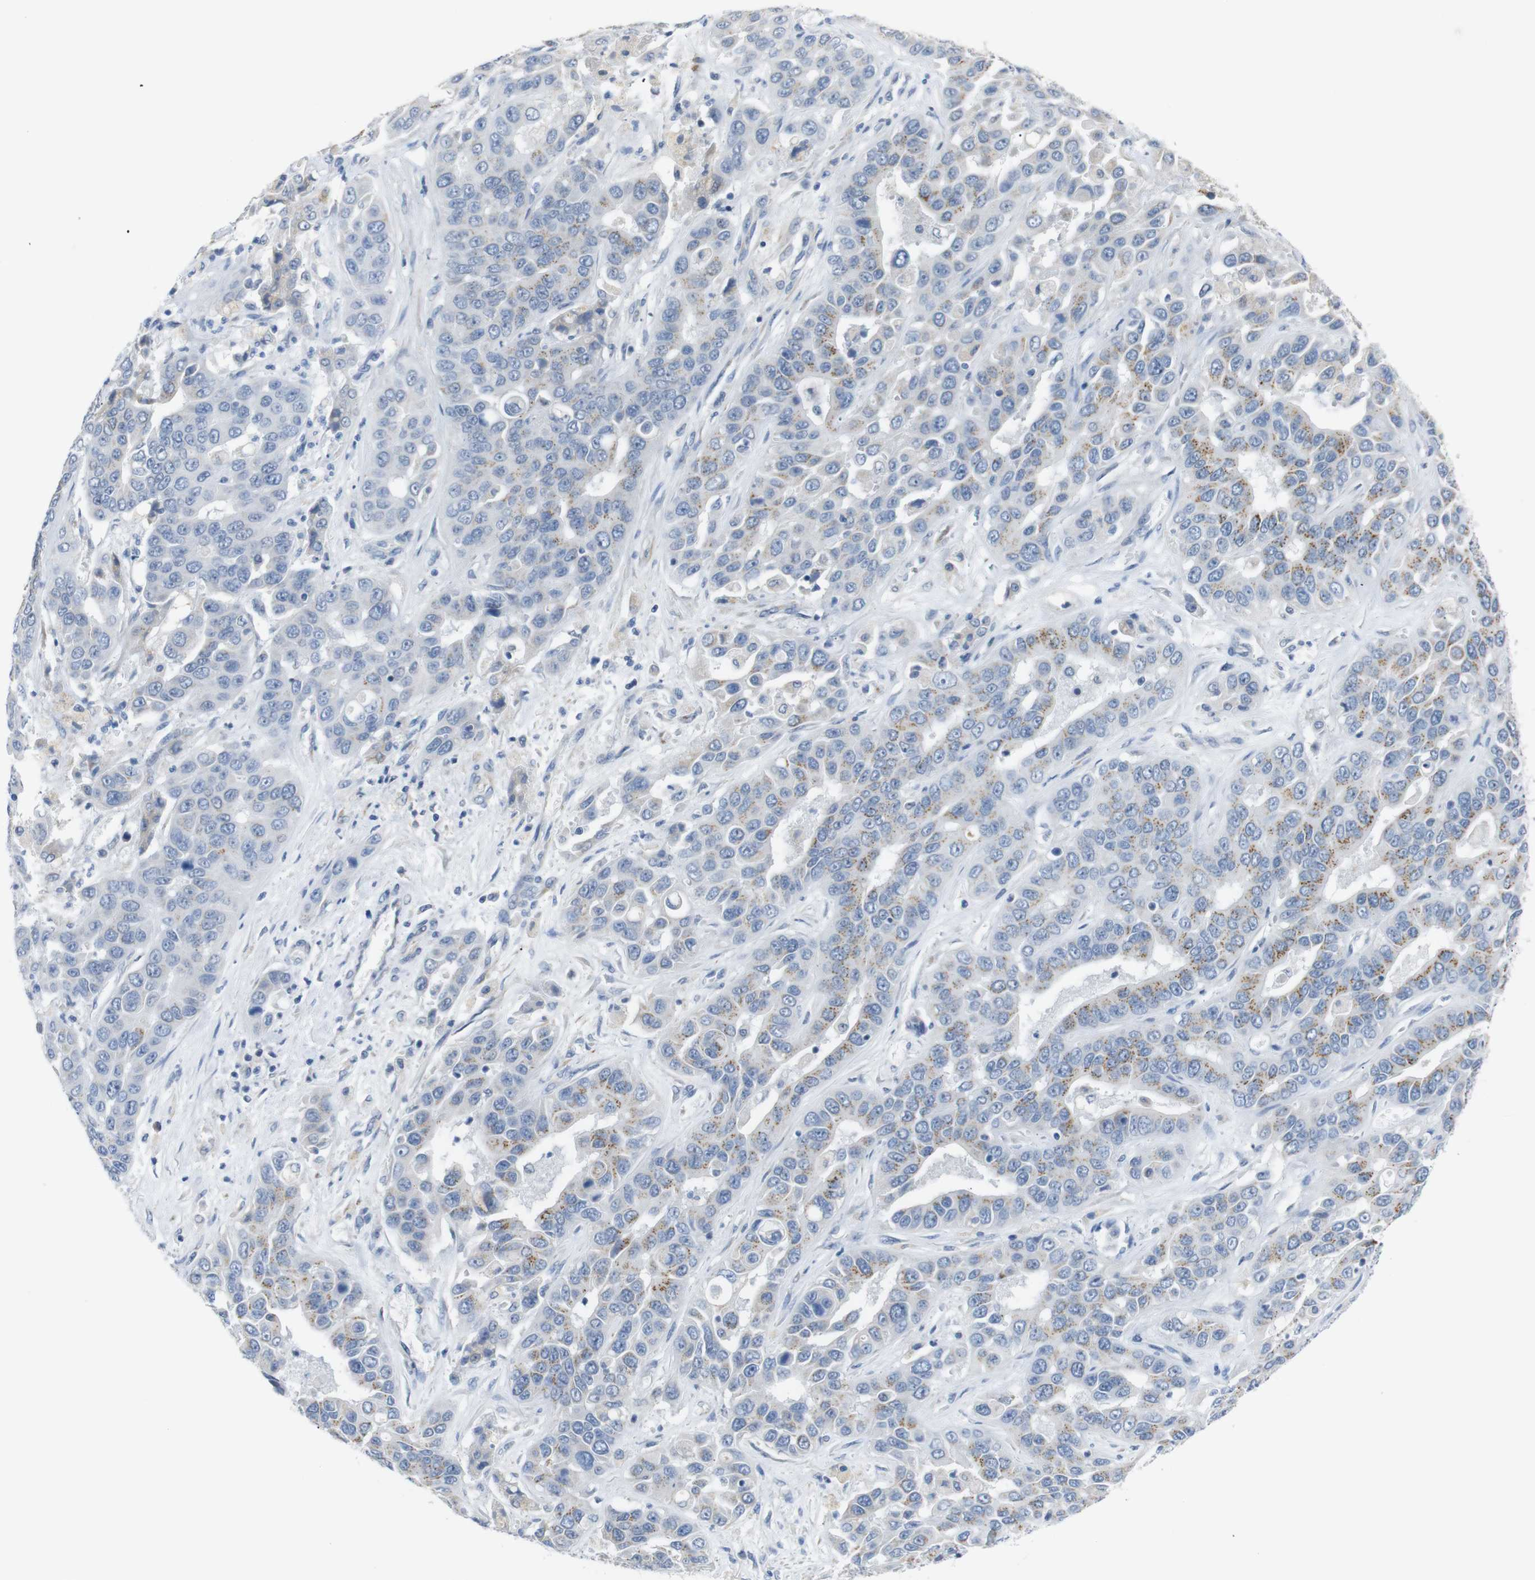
{"staining": {"intensity": "moderate", "quantity": "25%-75%", "location": "cytoplasmic/membranous"}, "tissue": "liver cancer", "cell_type": "Tumor cells", "image_type": "cancer", "snomed": [{"axis": "morphology", "description": "Cholangiocarcinoma"}, {"axis": "topography", "description": "Liver"}], "caption": "Approximately 25%-75% of tumor cells in human liver cancer (cholangiocarcinoma) reveal moderate cytoplasmic/membranous protein positivity as visualized by brown immunohistochemical staining.", "gene": "CHRM5", "patient": {"sex": "female", "age": 52}}